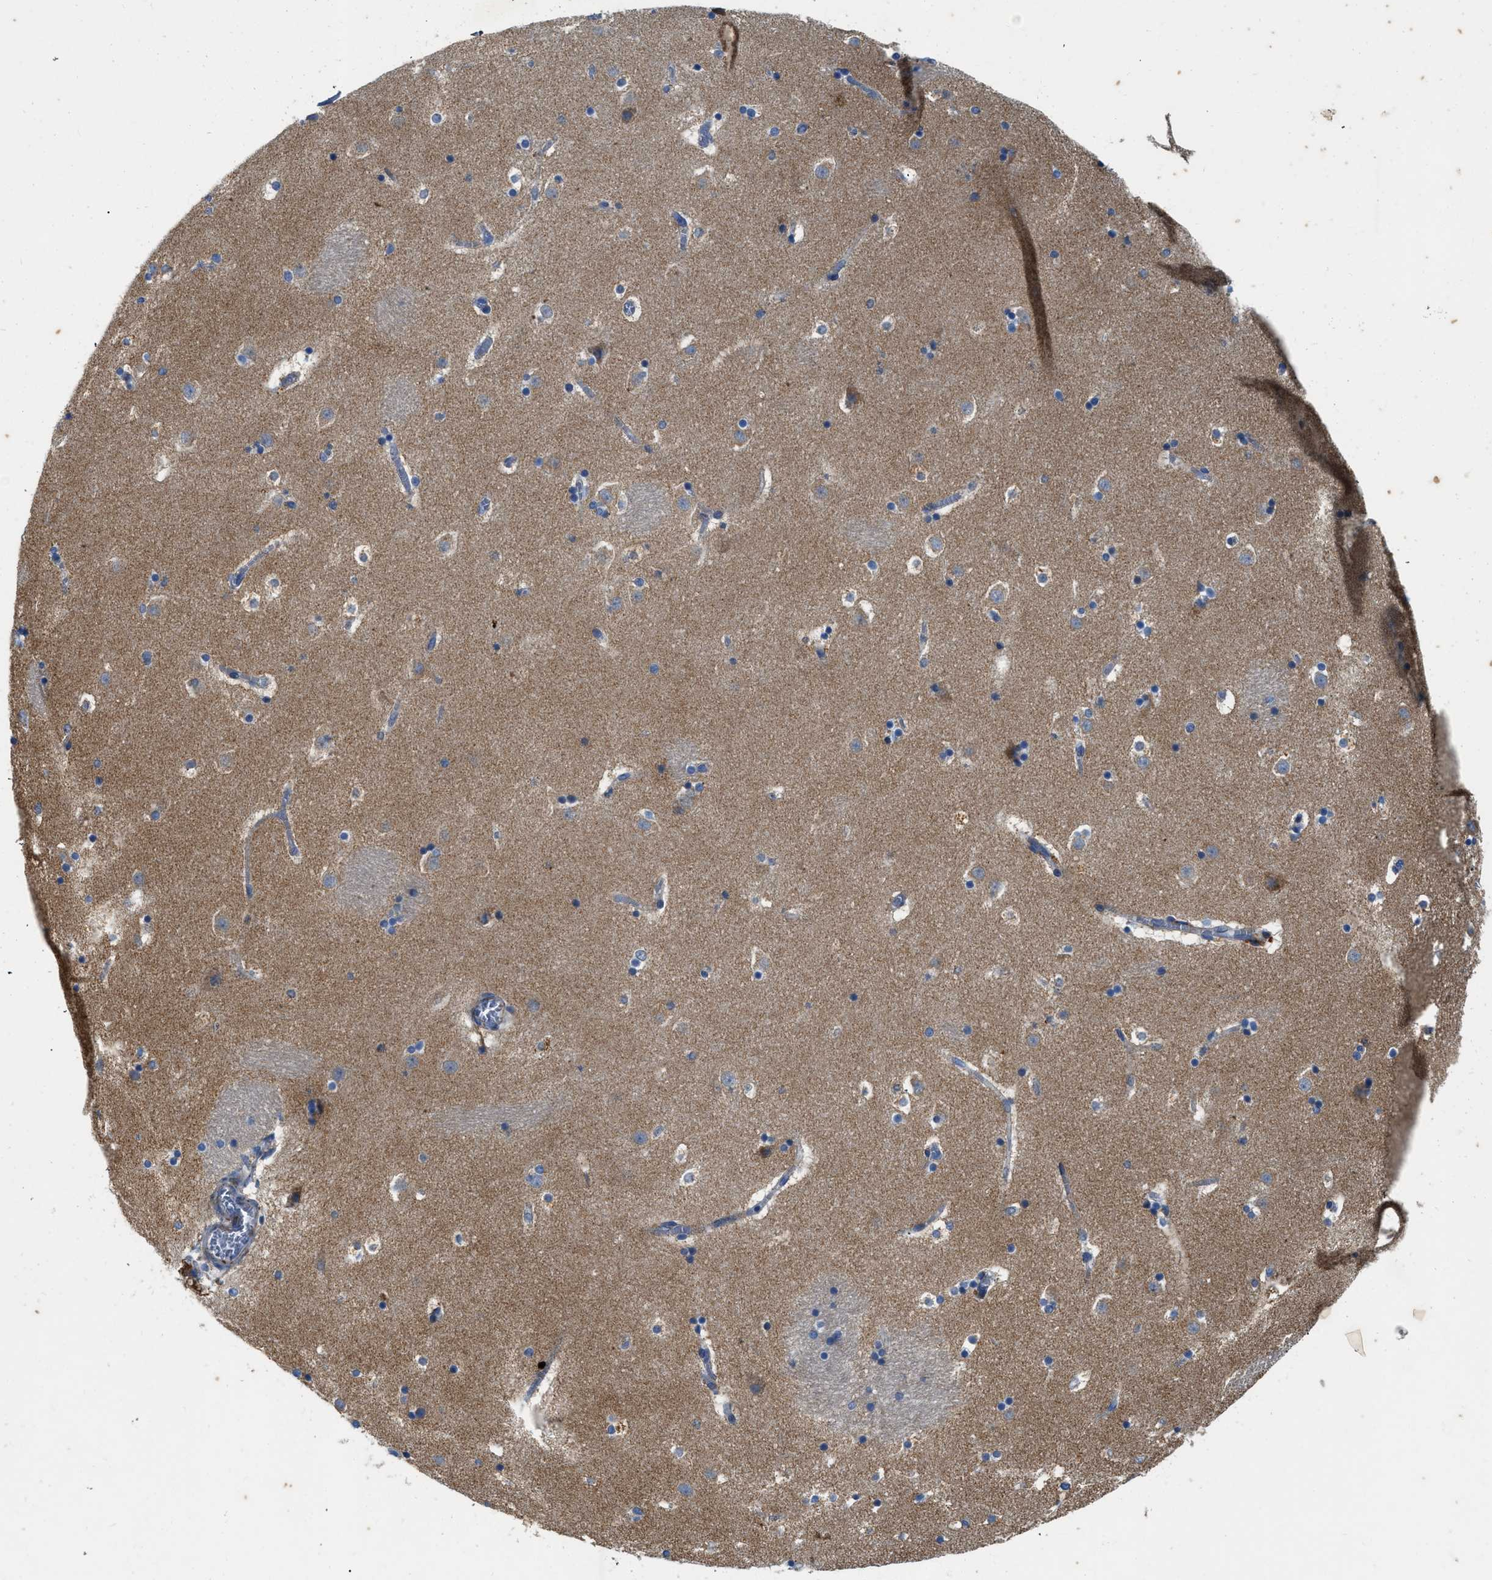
{"staining": {"intensity": "weak", "quantity": "<25%", "location": "cytoplasmic/membranous"}, "tissue": "caudate", "cell_type": "Glial cells", "image_type": "normal", "snomed": [{"axis": "morphology", "description": "Normal tissue, NOS"}, {"axis": "topography", "description": "Lateral ventricle wall"}], "caption": "Caudate stained for a protein using IHC displays no expression glial cells.", "gene": "ZNF831", "patient": {"sex": "male", "age": 45}}